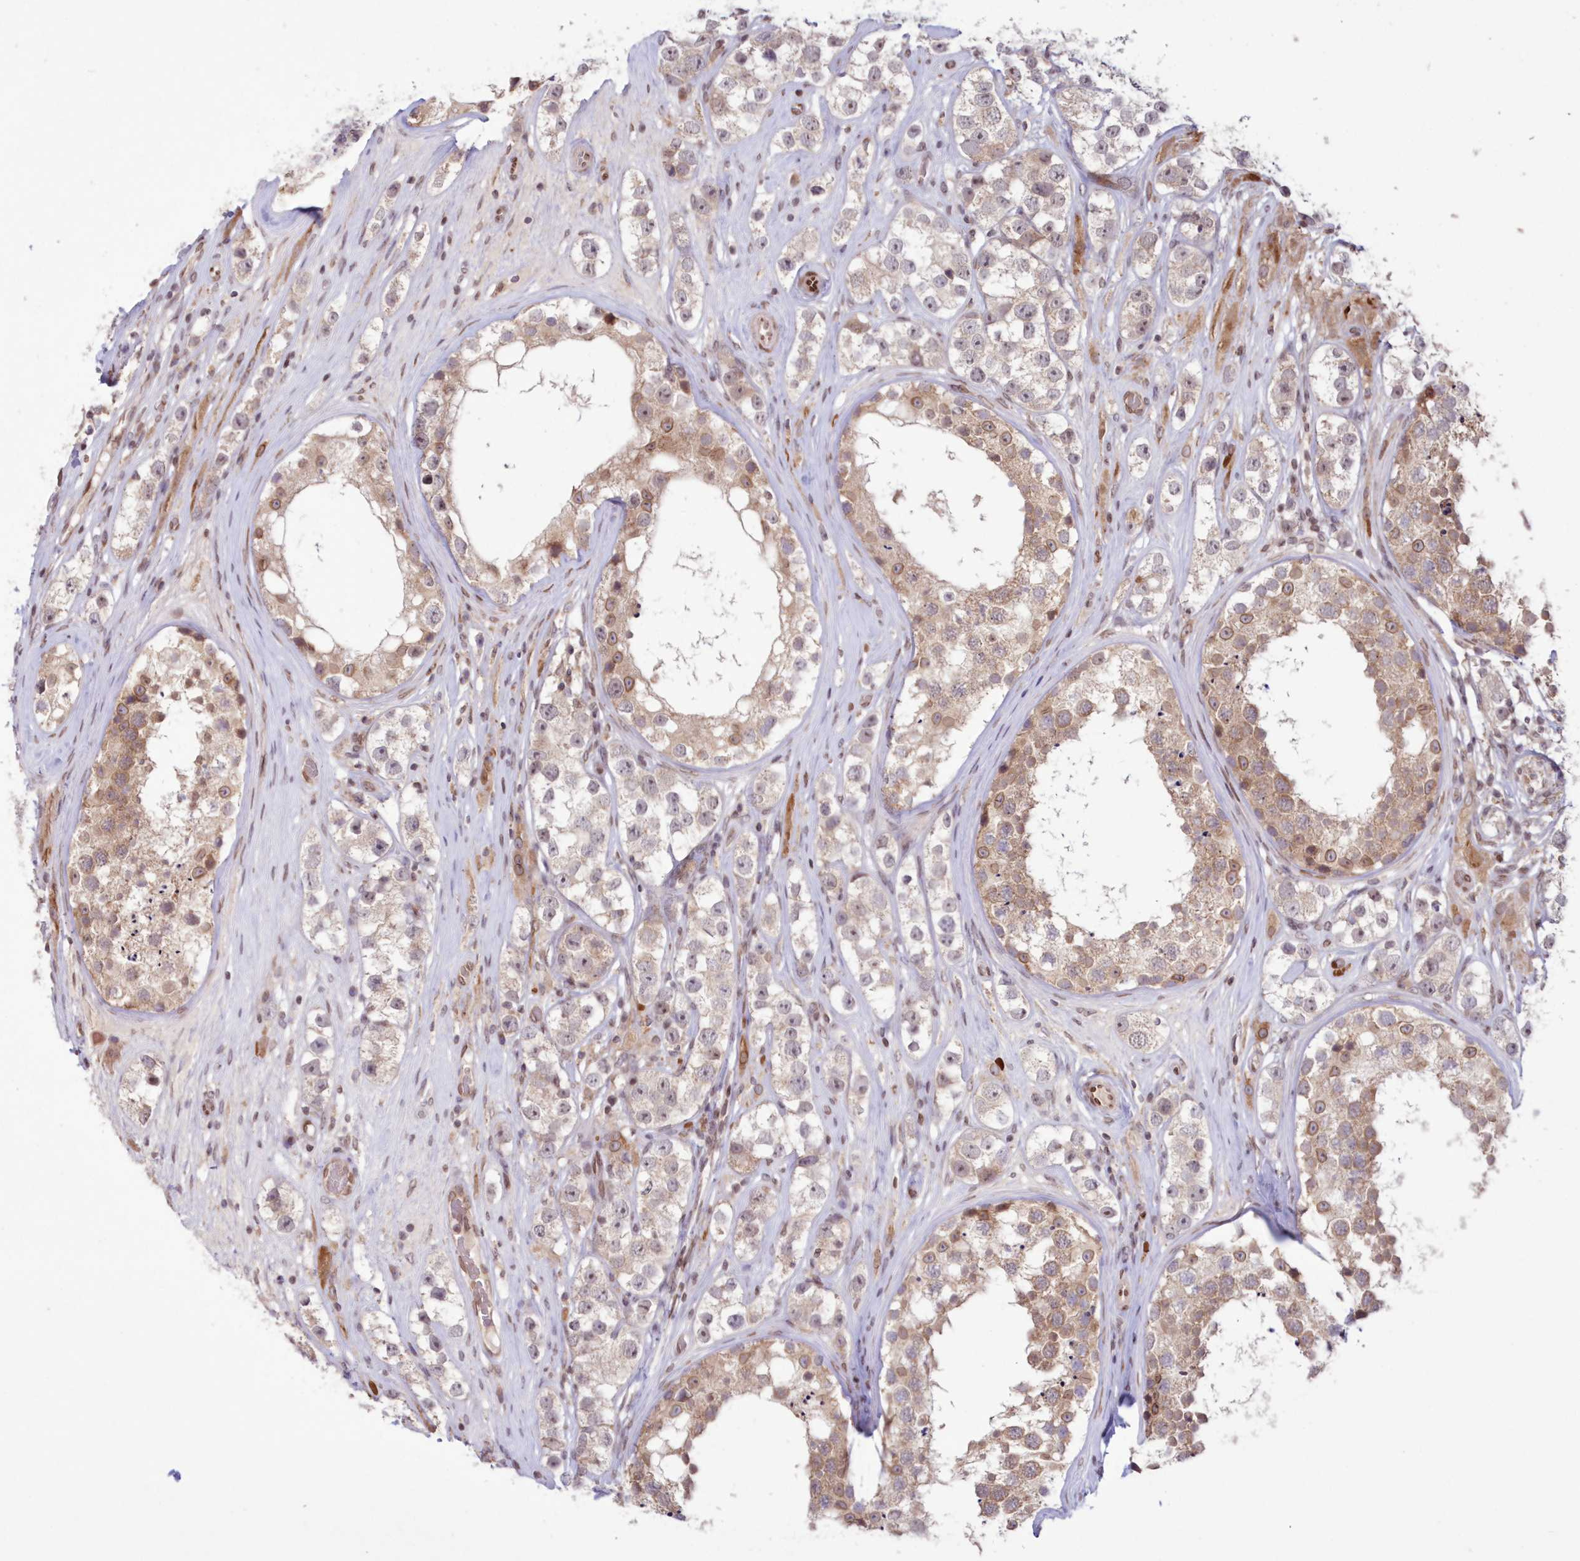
{"staining": {"intensity": "negative", "quantity": "none", "location": "none"}, "tissue": "testis cancer", "cell_type": "Tumor cells", "image_type": "cancer", "snomed": [{"axis": "morphology", "description": "Seminoma, NOS"}, {"axis": "topography", "description": "Testis"}], "caption": "A micrograph of seminoma (testis) stained for a protein exhibits no brown staining in tumor cells.", "gene": "DNAJC27", "patient": {"sex": "male", "age": 28}}